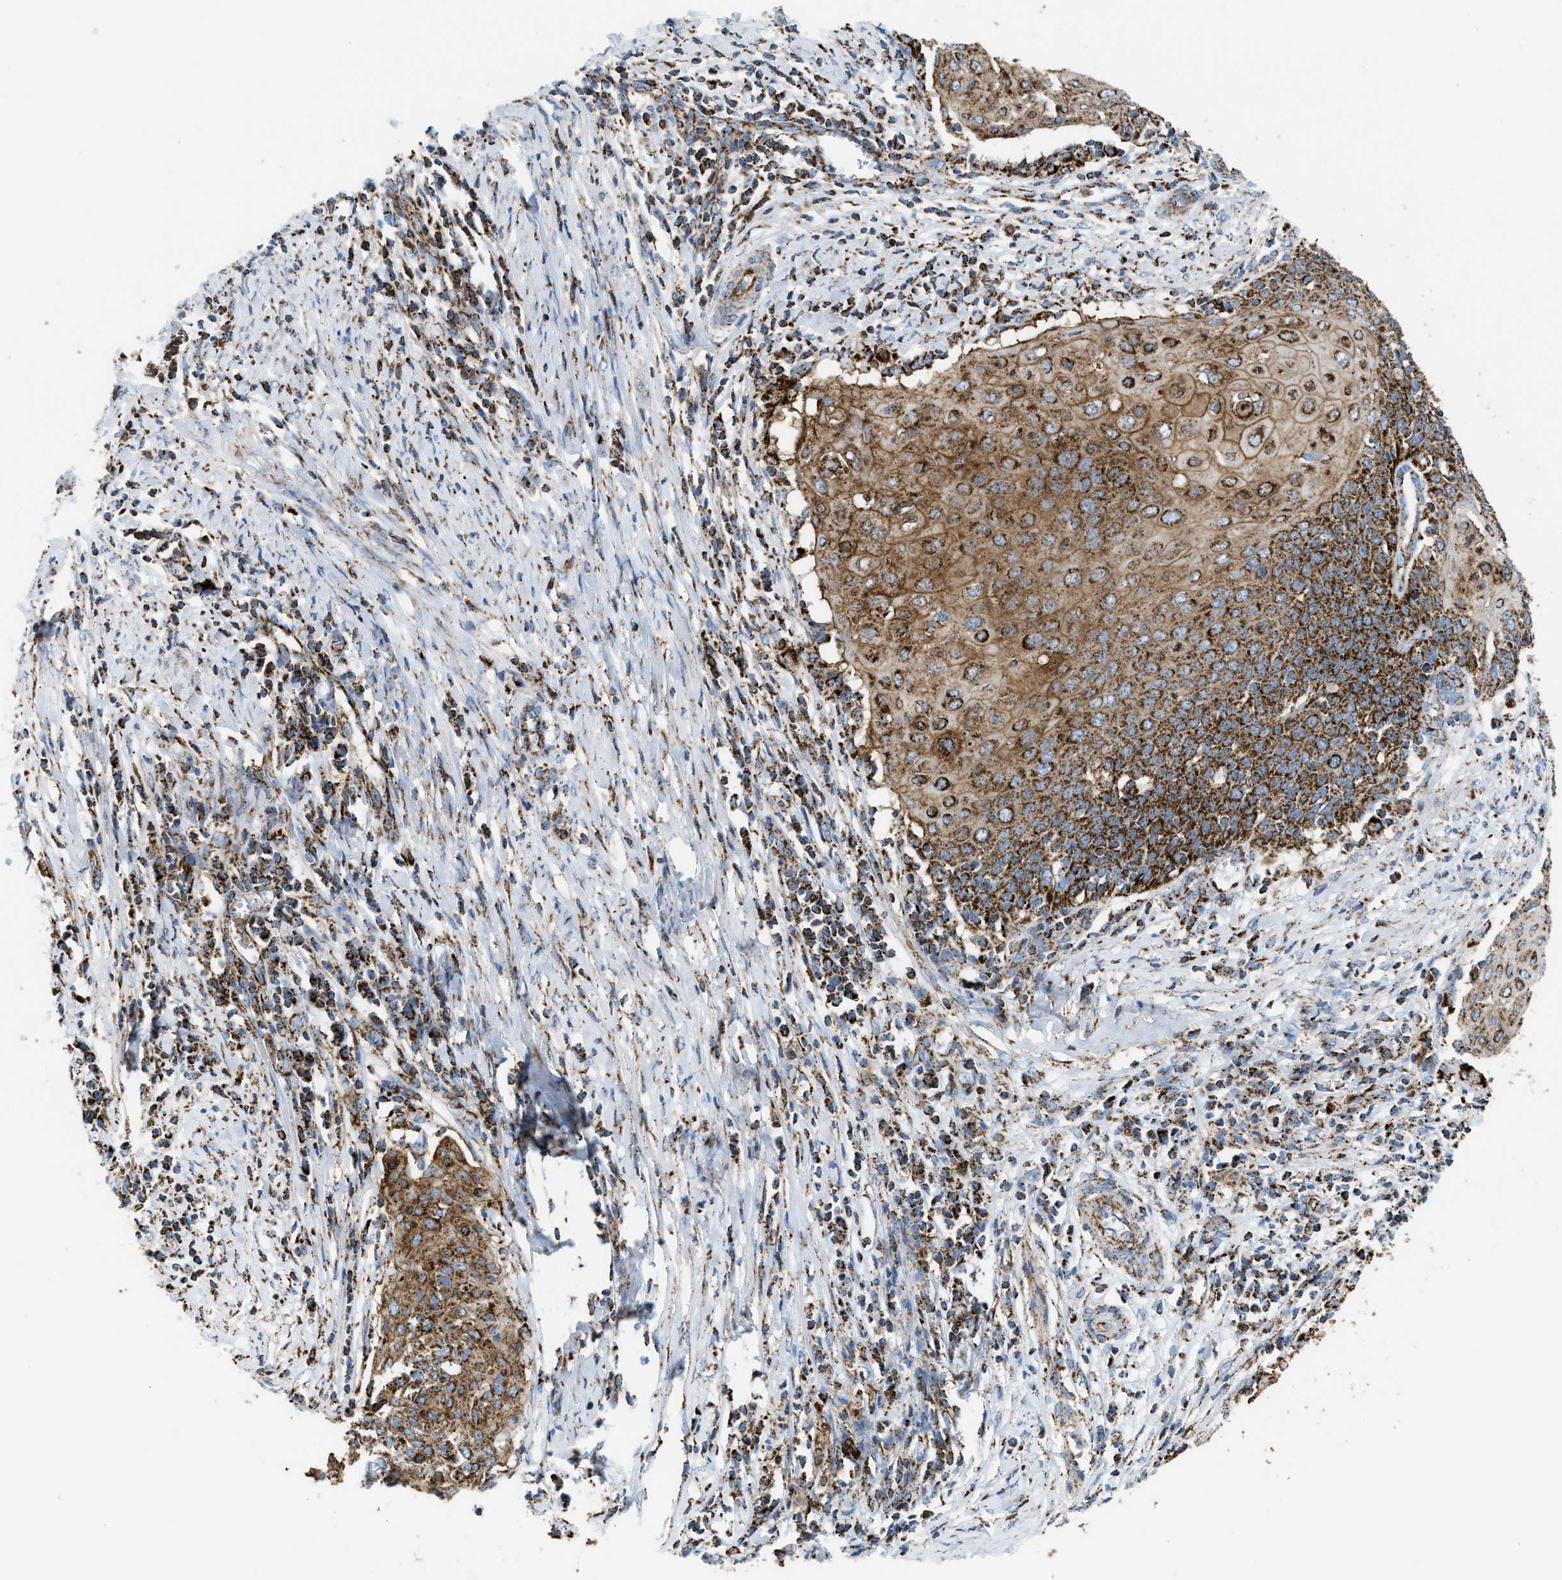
{"staining": {"intensity": "strong", "quantity": ">75%", "location": "cytoplasmic/membranous"}, "tissue": "cervical cancer", "cell_type": "Tumor cells", "image_type": "cancer", "snomed": [{"axis": "morphology", "description": "Squamous cell carcinoma, NOS"}, {"axis": "topography", "description": "Cervix"}], "caption": "Approximately >75% of tumor cells in human cervical squamous cell carcinoma display strong cytoplasmic/membranous protein staining as visualized by brown immunohistochemical staining.", "gene": "ECHS1", "patient": {"sex": "female", "age": 39}}